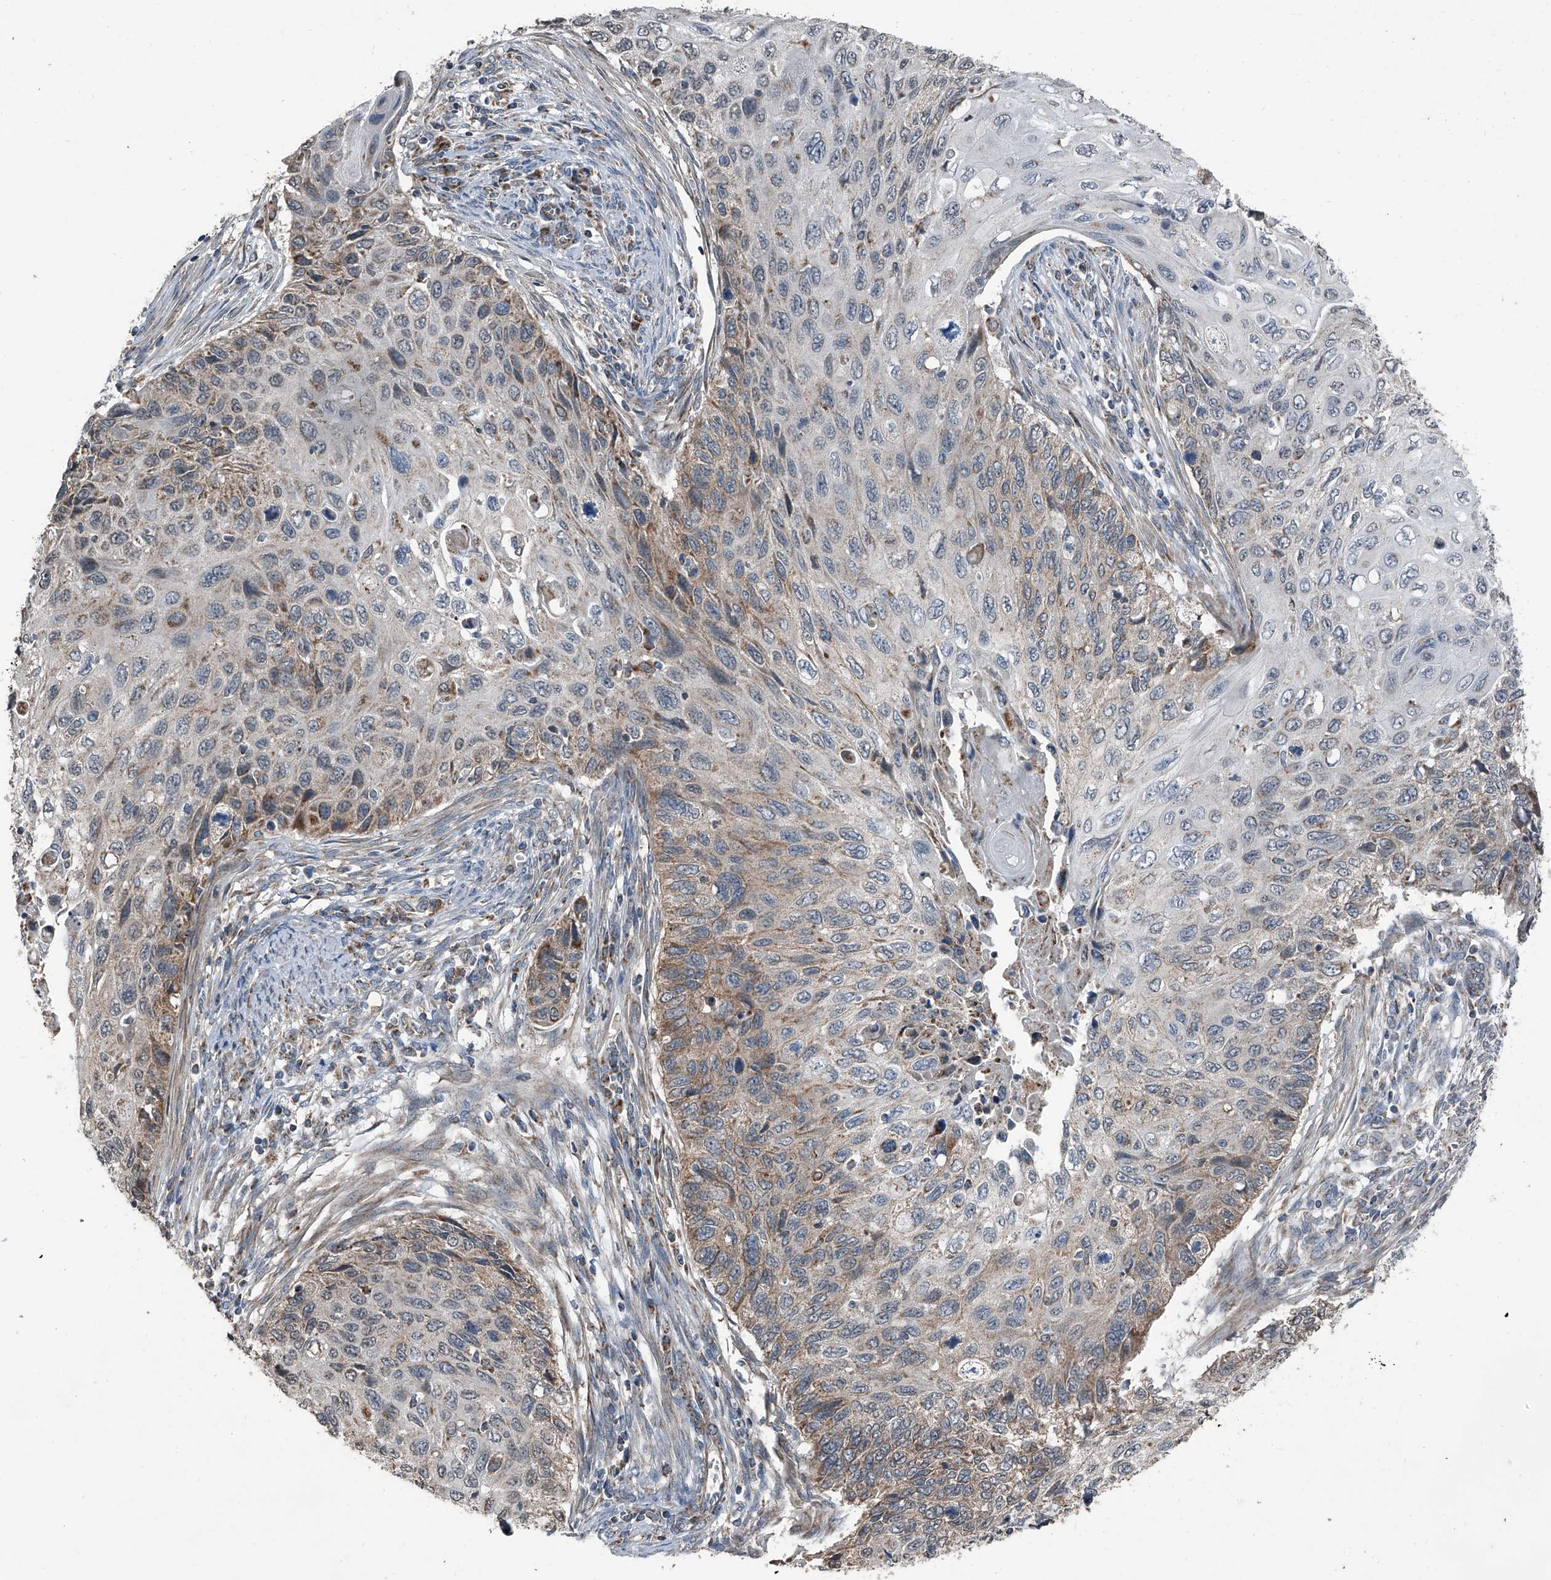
{"staining": {"intensity": "weak", "quantity": "25%-75%", "location": "cytoplasmic/membranous"}, "tissue": "cervical cancer", "cell_type": "Tumor cells", "image_type": "cancer", "snomed": [{"axis": "morphology", "description": "Squamous cell carcinoma, NOS"}, {"axis": "topography", "description": "Cervix"}], "caption": "A high-resolution photomicrograph shows IHC staining of cervical cancer, which shows weak cytoplasmic/membranous expression in approximately 25%-75% of tumor cells.", "gene": "CHRNA7", "patient": {"sex": "female", "age": 70}}